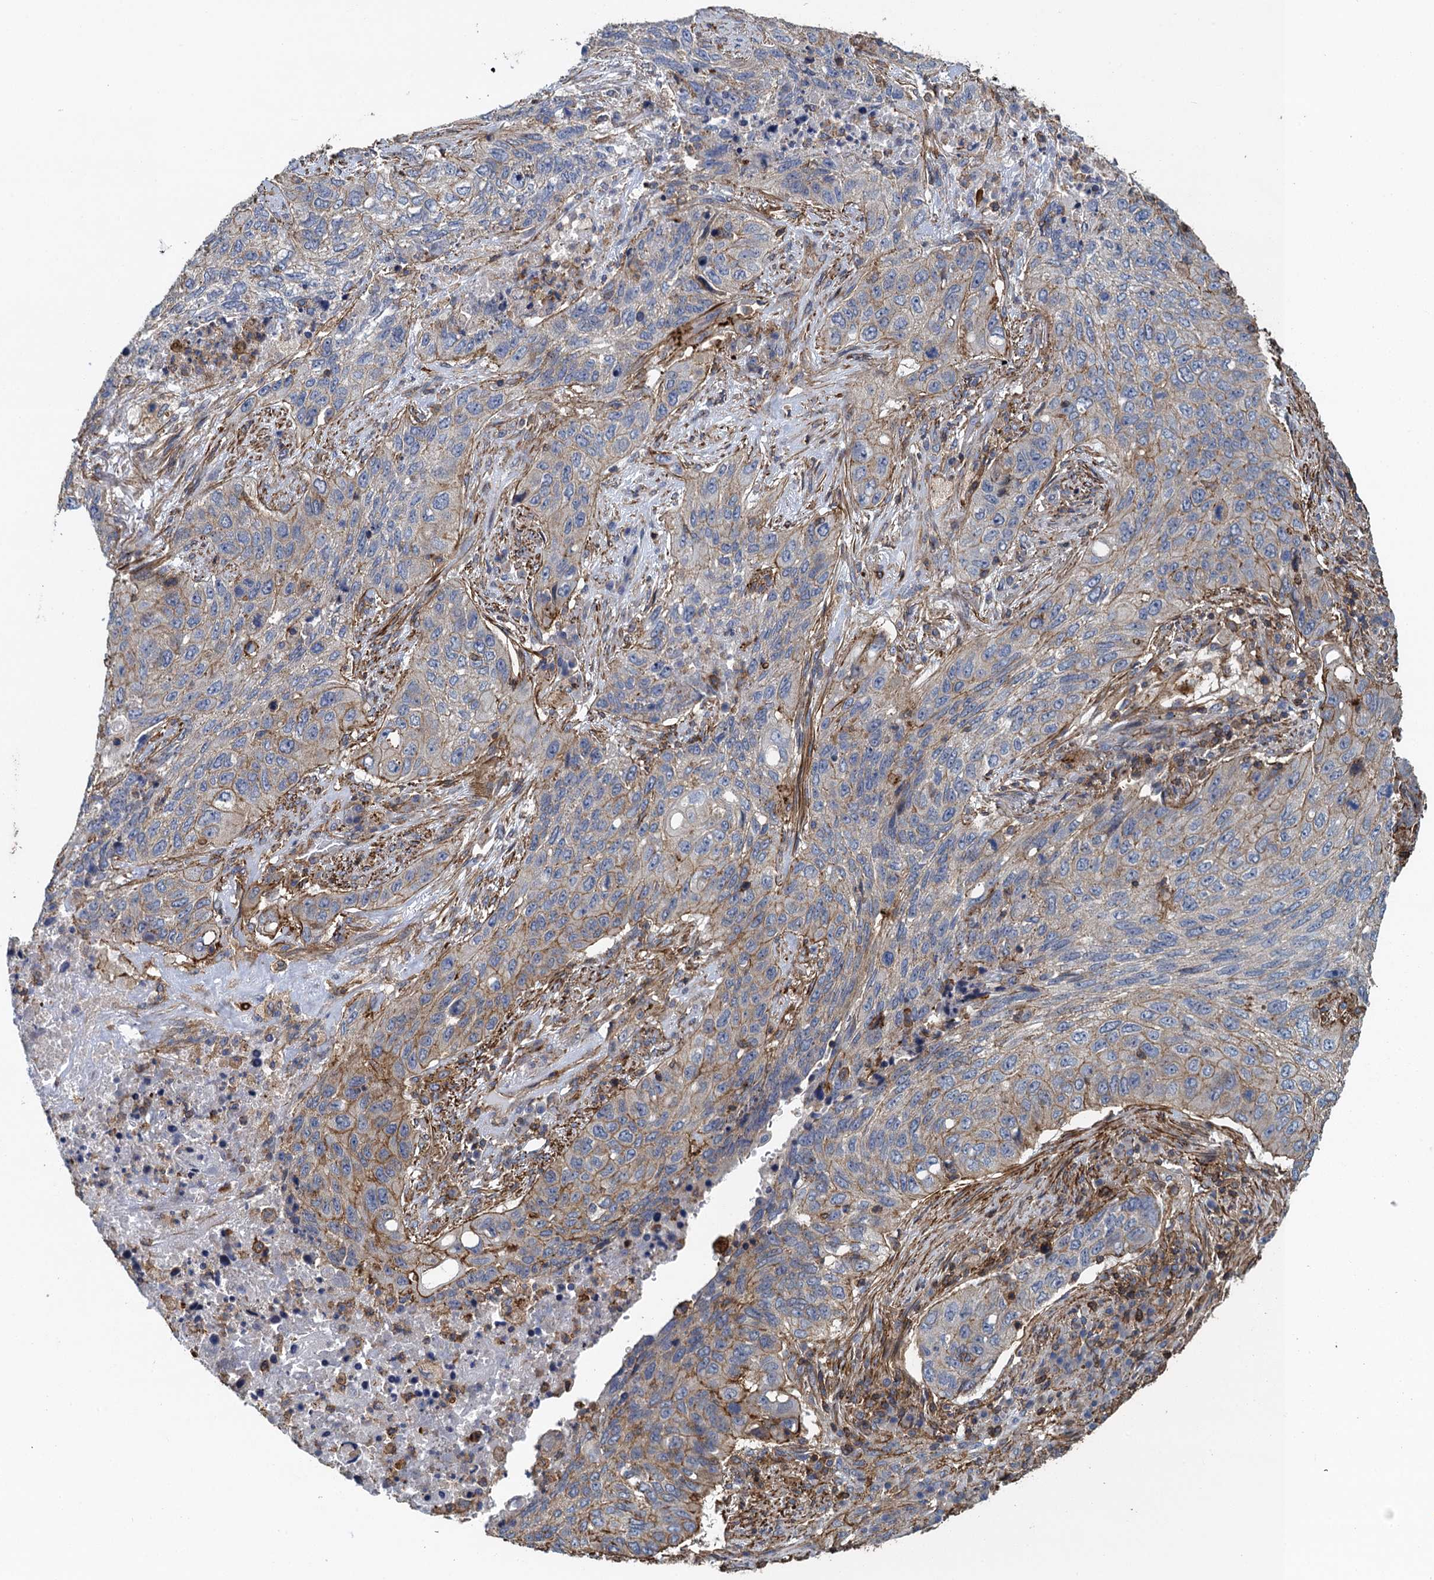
{"staining": {"intensity": "moderate", "quantity": "<25%", "location": "cytoplasmic/membranous"}, "tissue": "lung cancer", "cell_type": "Tumor cells", "image_type": "cancer", "snomed": [{"axis": "morphology", "description": "Squamous cell carcinoma, NOS"}, {"axis": "topography", "description": "Lung"}], "caption": "Immunohistochemical staining of lung cancer shows low levels of moderate cytoplasmic/membranous protein positivity in about <25% of tumor cells.", "gene": "PROSER2", "patient": {"sex": "female", "age": 63}}